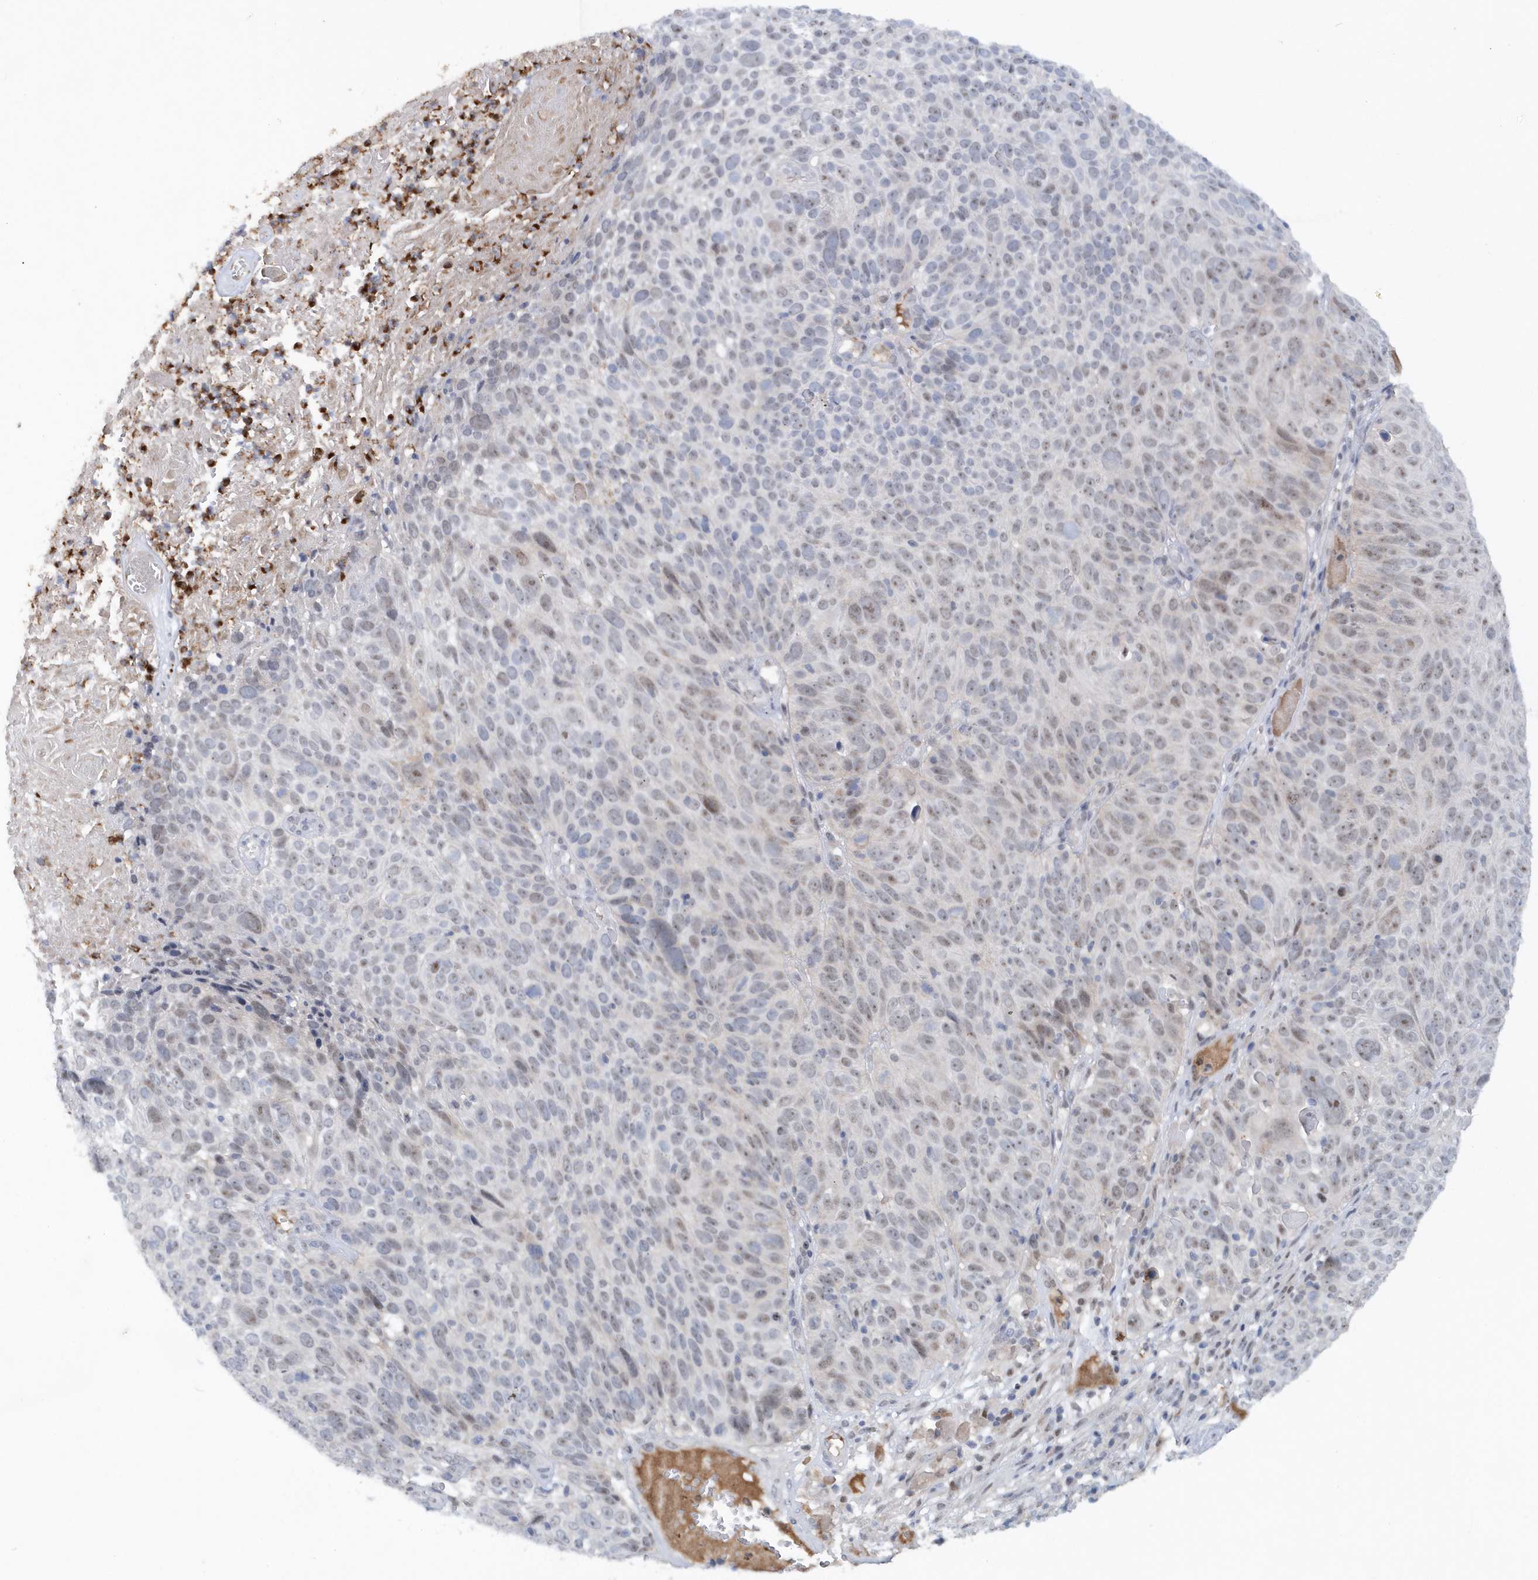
{"staining": {"intensity": "weak", "quantity": "<25%", "location": "cytoplasmic/membranous,nuclear"}, "tissue": "cervical cancer", "cell_type": "Tumor cells", "image_type": "cancer", "snomed": [{"axis": "morphology", "description": "Squamous cell carcinoma, NOS"}, {"axis": "topography", "description": "Cervix"}], "caption": "Cervical cancer was stained to show a protein in brown. There is no significant expression in tumor cells.", "gene": "ASCL4", "patient": {"sex": "female", "age": 74}}